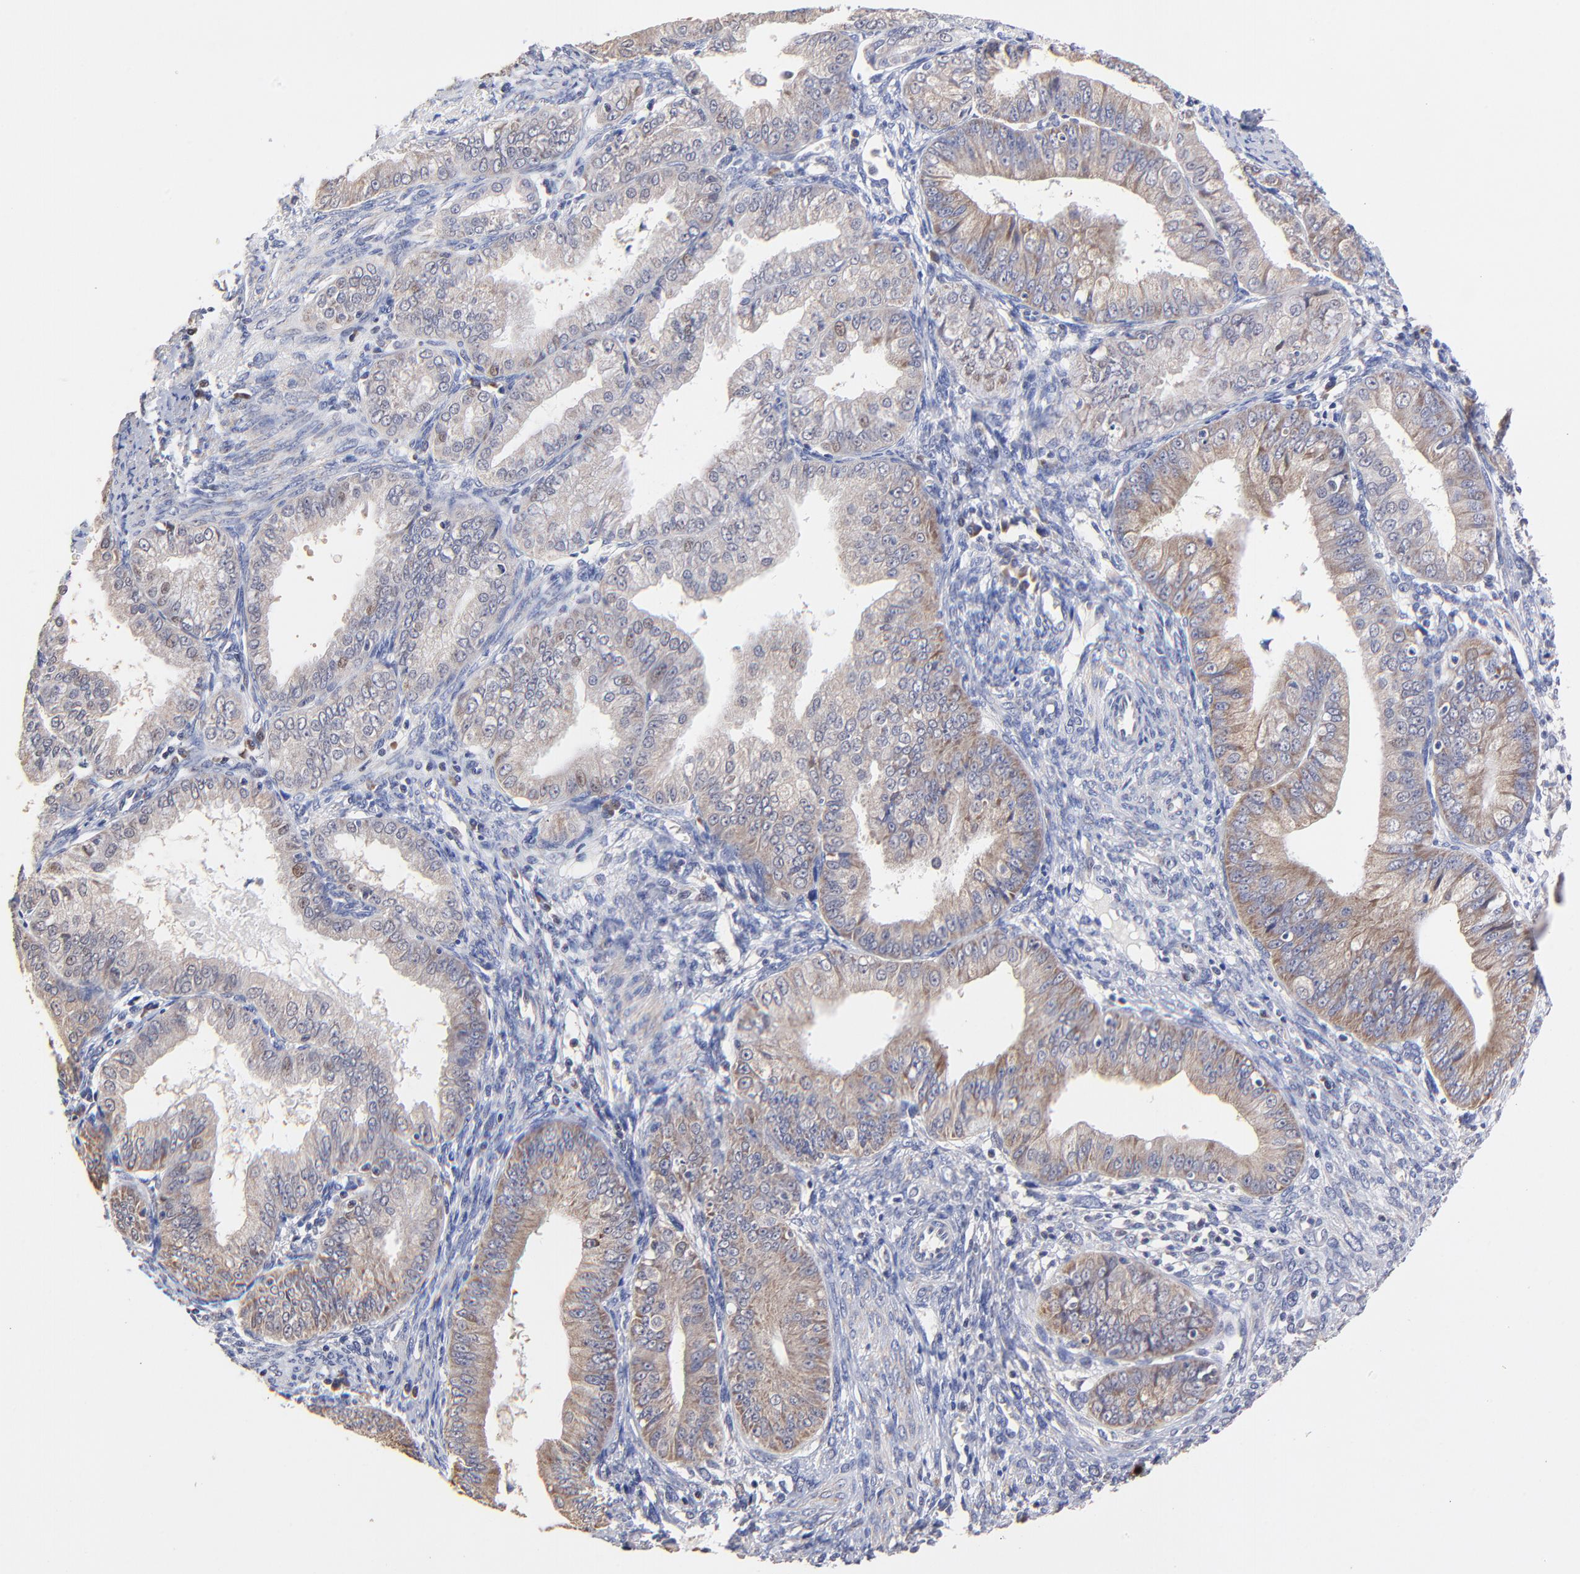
{"staining": {"intensity": "weak", "quantity": "25%-75%", "location": "cytoplasmic/membranous,nuclear"}, "tissue": "endometrial cancer", "cell_type": "Tumor cells", "image_type": "cancer", "snomed": [{"axis": "morphology", "description": "Adenocarcinoma, NOS"}, {"axis": "topography", "description": "Endometrium"}], "caption": "Protein staining of endometrial cancer tissue reveals weak cytoplasmic/membranous and nuclear staining in about 25%-75% of tumor cells.", "gene": "BBOF1", "patient": {"sex": "female", "age": 76}}